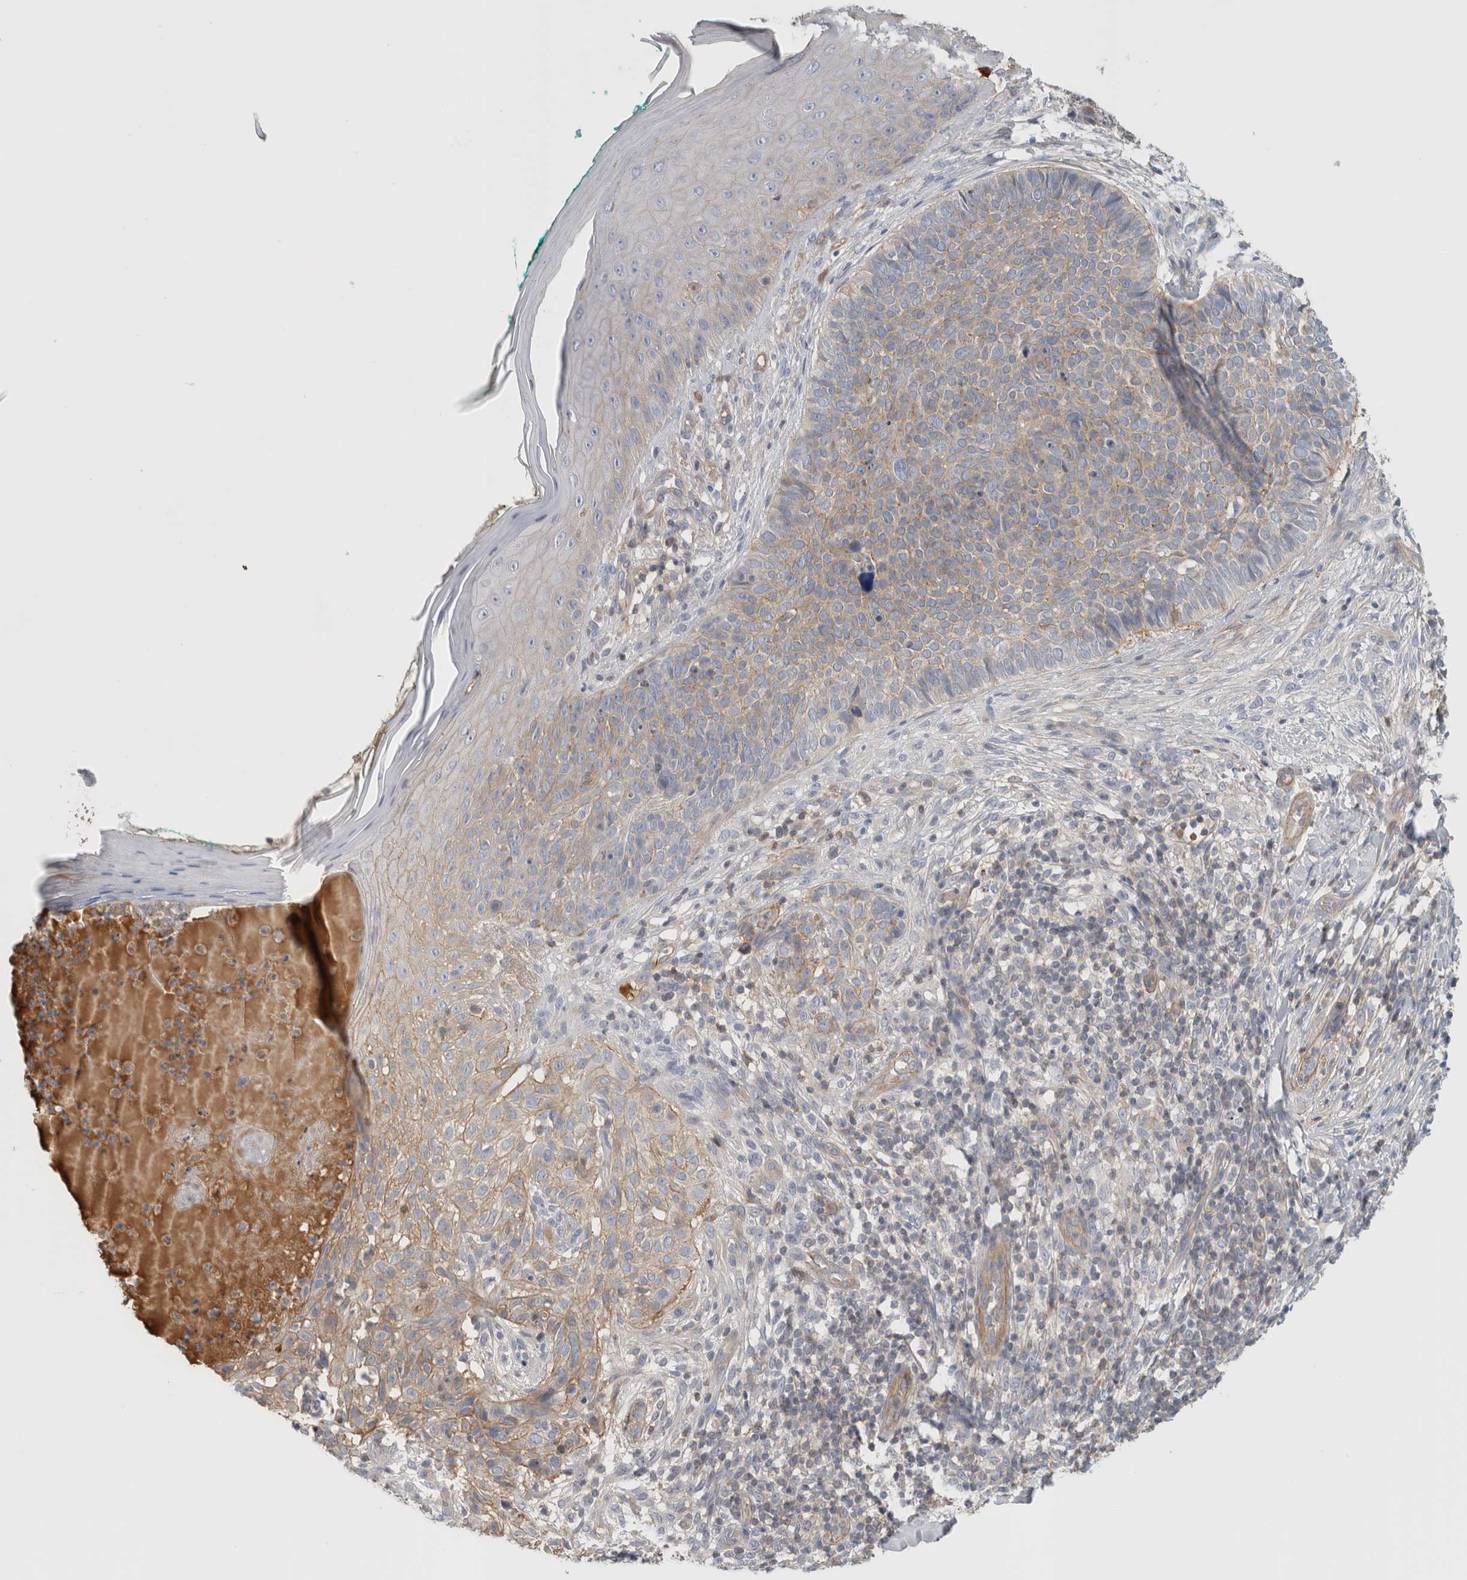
{"staining": {"intensity": "weak", "quantity": ">75%", "location": "cytoplasmic/membranous"}, "tissue": "skin cancer", "cell_type": "Tumor cells", "image_type": "cancer", "snomed": [{"axis": "morphology", "description": "Normal tissue, NOS"}, {"axis": "morphology", "description": "Basal cell carcinoma"}, {"axis": "topography", "description": "Skin"}], "caption": "Protein expression analysis of skin cancer exhibits weak cytoplasmic/membranous staining in about >75% of tumor cells.", "gene": "CFI", "patient": {"sex": "male", "age": 67}}